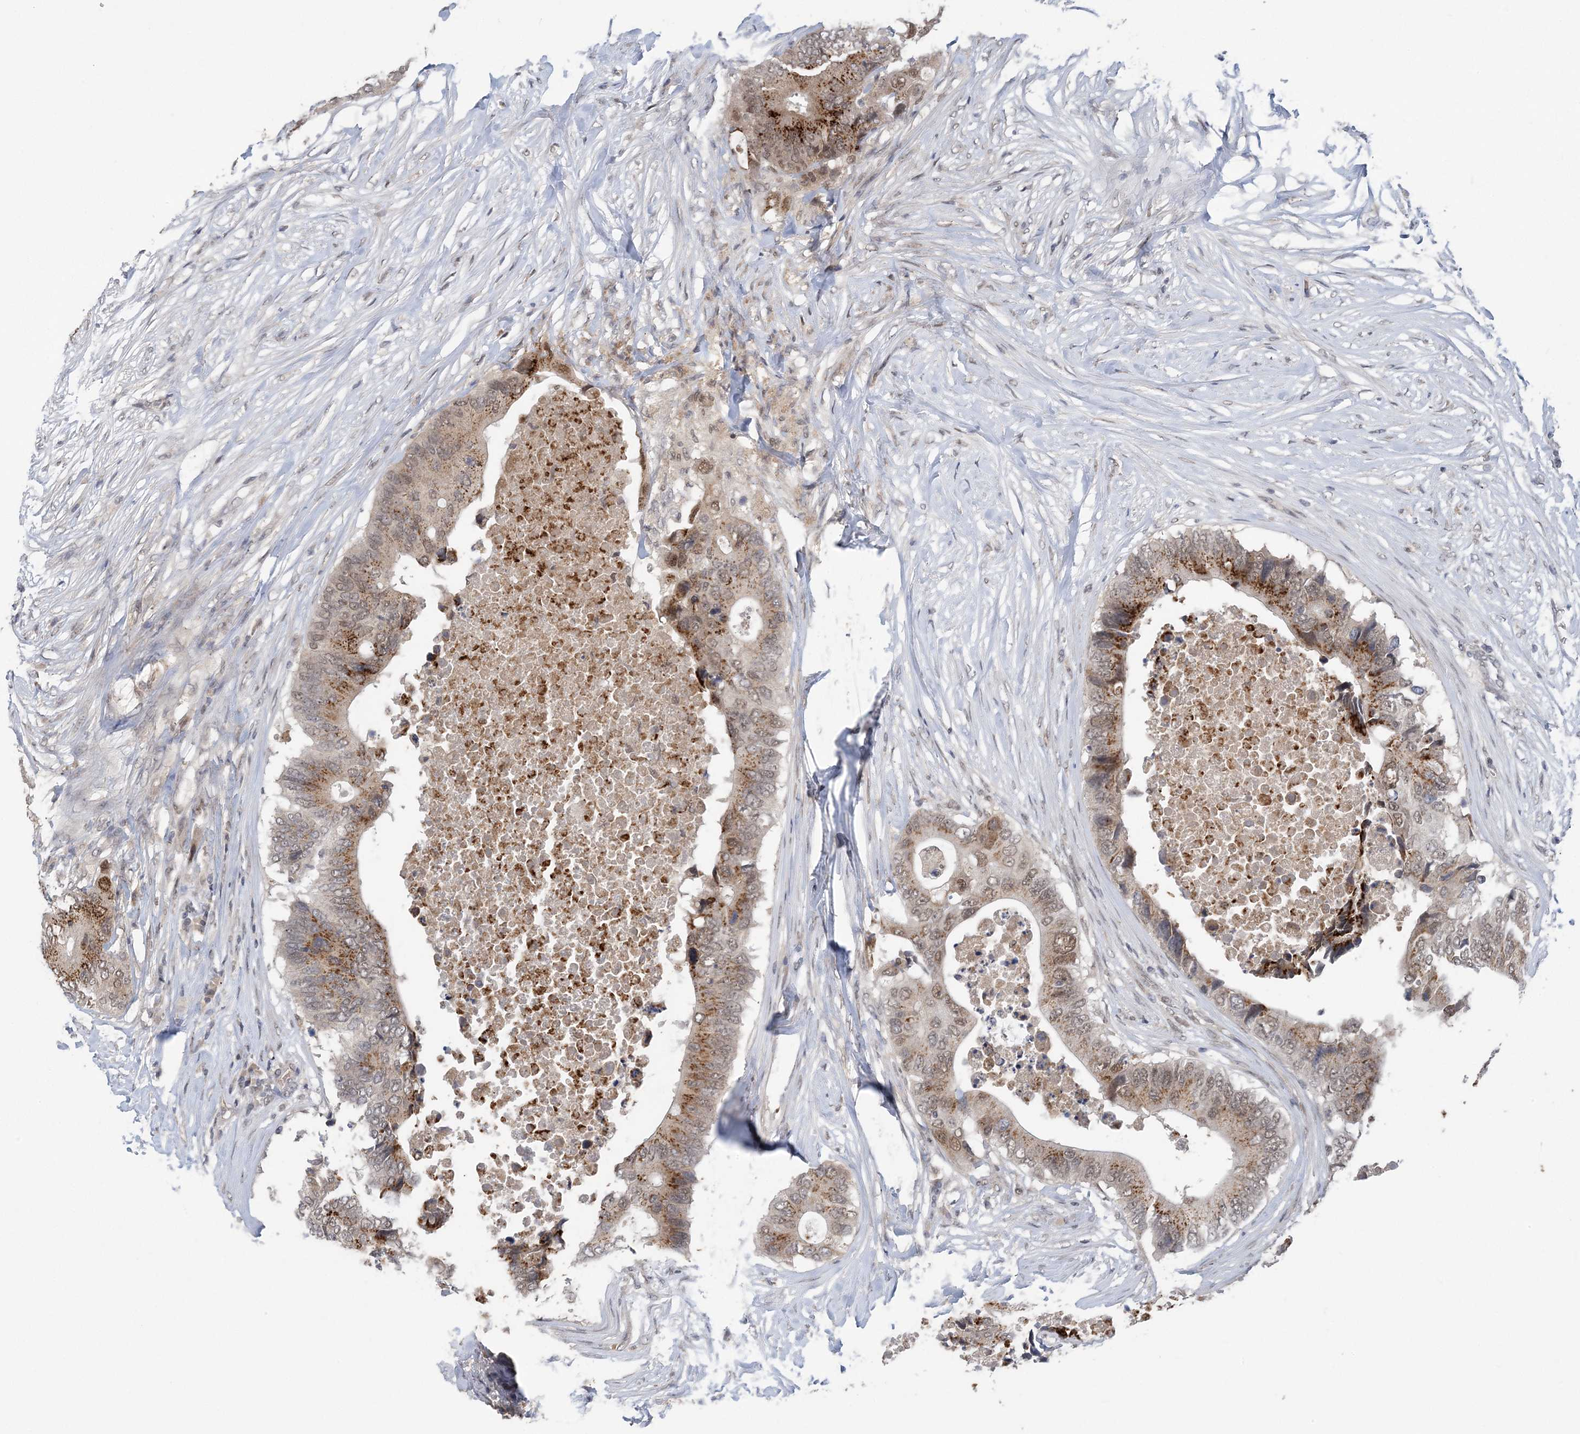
{"staining": {"intensity": "moderate", "quantity": ">75%", "location": "cytoplasmic/membranous,nuclear"}, "tissue": "colorectal cancer", "cell_type": "Tumor cells", "image_type": "cancer", "snomed": [{"axis": "morphology", "description": "Adenocarcinoma, NOS"}, {"axis": "topography", "description": "Colon"}], "caption": "Immunohistochemical staining of human colorectal cancer (adenocarcinoma) displays moderate cytoplasmic/membranous and nuclear protein staining in approximately >75% of tumor cells.", "gene": "ZBTB7A", "patient": {"sex": "male", "age": 71}}